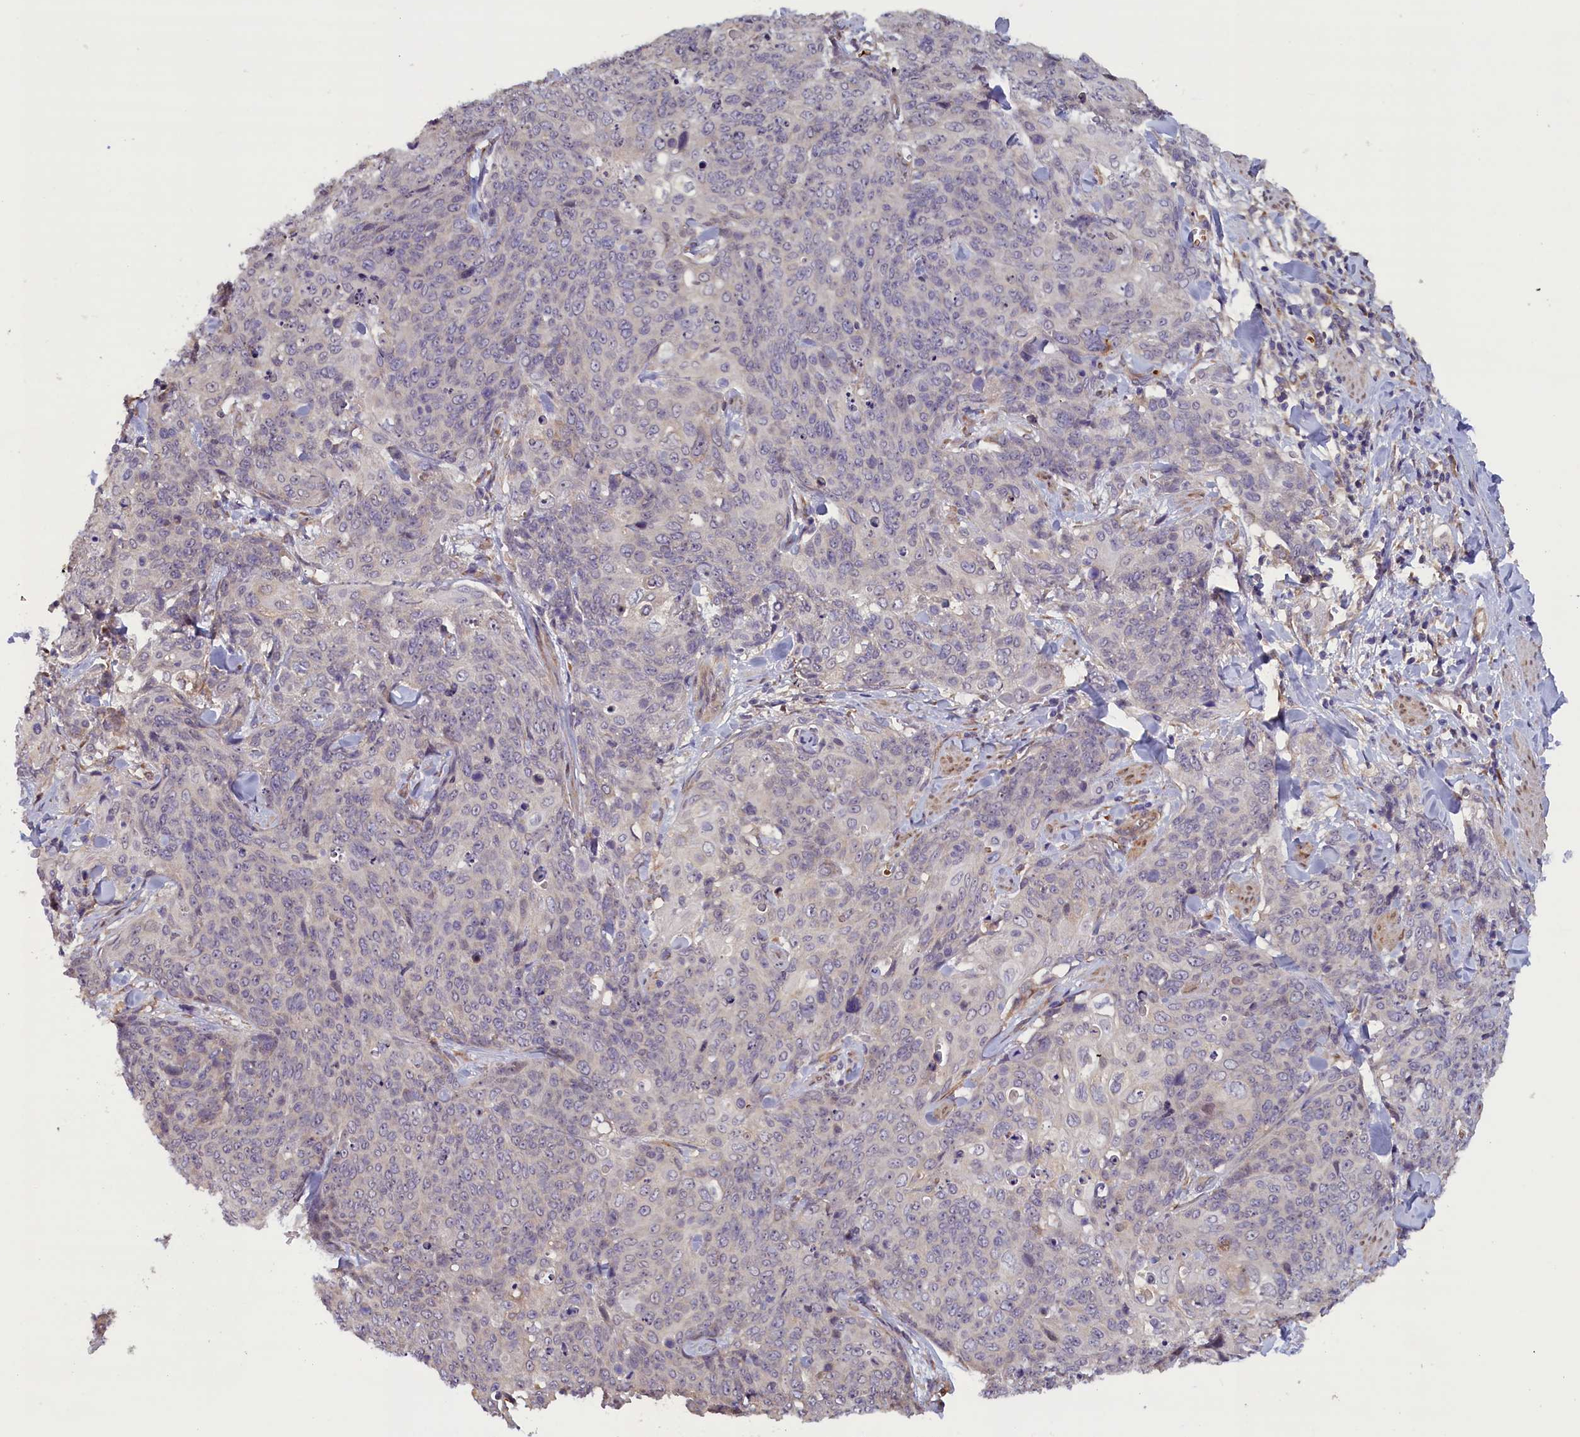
{"staining": {"intensity": "negative", "quantity": "none", "location": "none"}, "tissue": "skin cancer", "cell_type": "Tumor cells", "image_type": "cancer", "snomed": [{"axis": "morphology", "description": "Squamous cell carcinoma, NOS"}, {"axis": "topography", "description": "Skin"}, {"axis": "topography", "description": "Vulva"}], "caption": "Tumor cells are negative for brown protein staining in skin cancer (squamous cell carcinoma). (IHC, brightfield microscopy, high magnification).", "gene": "CCDC9B", "patient": {"sex": "female", "age": 85}}